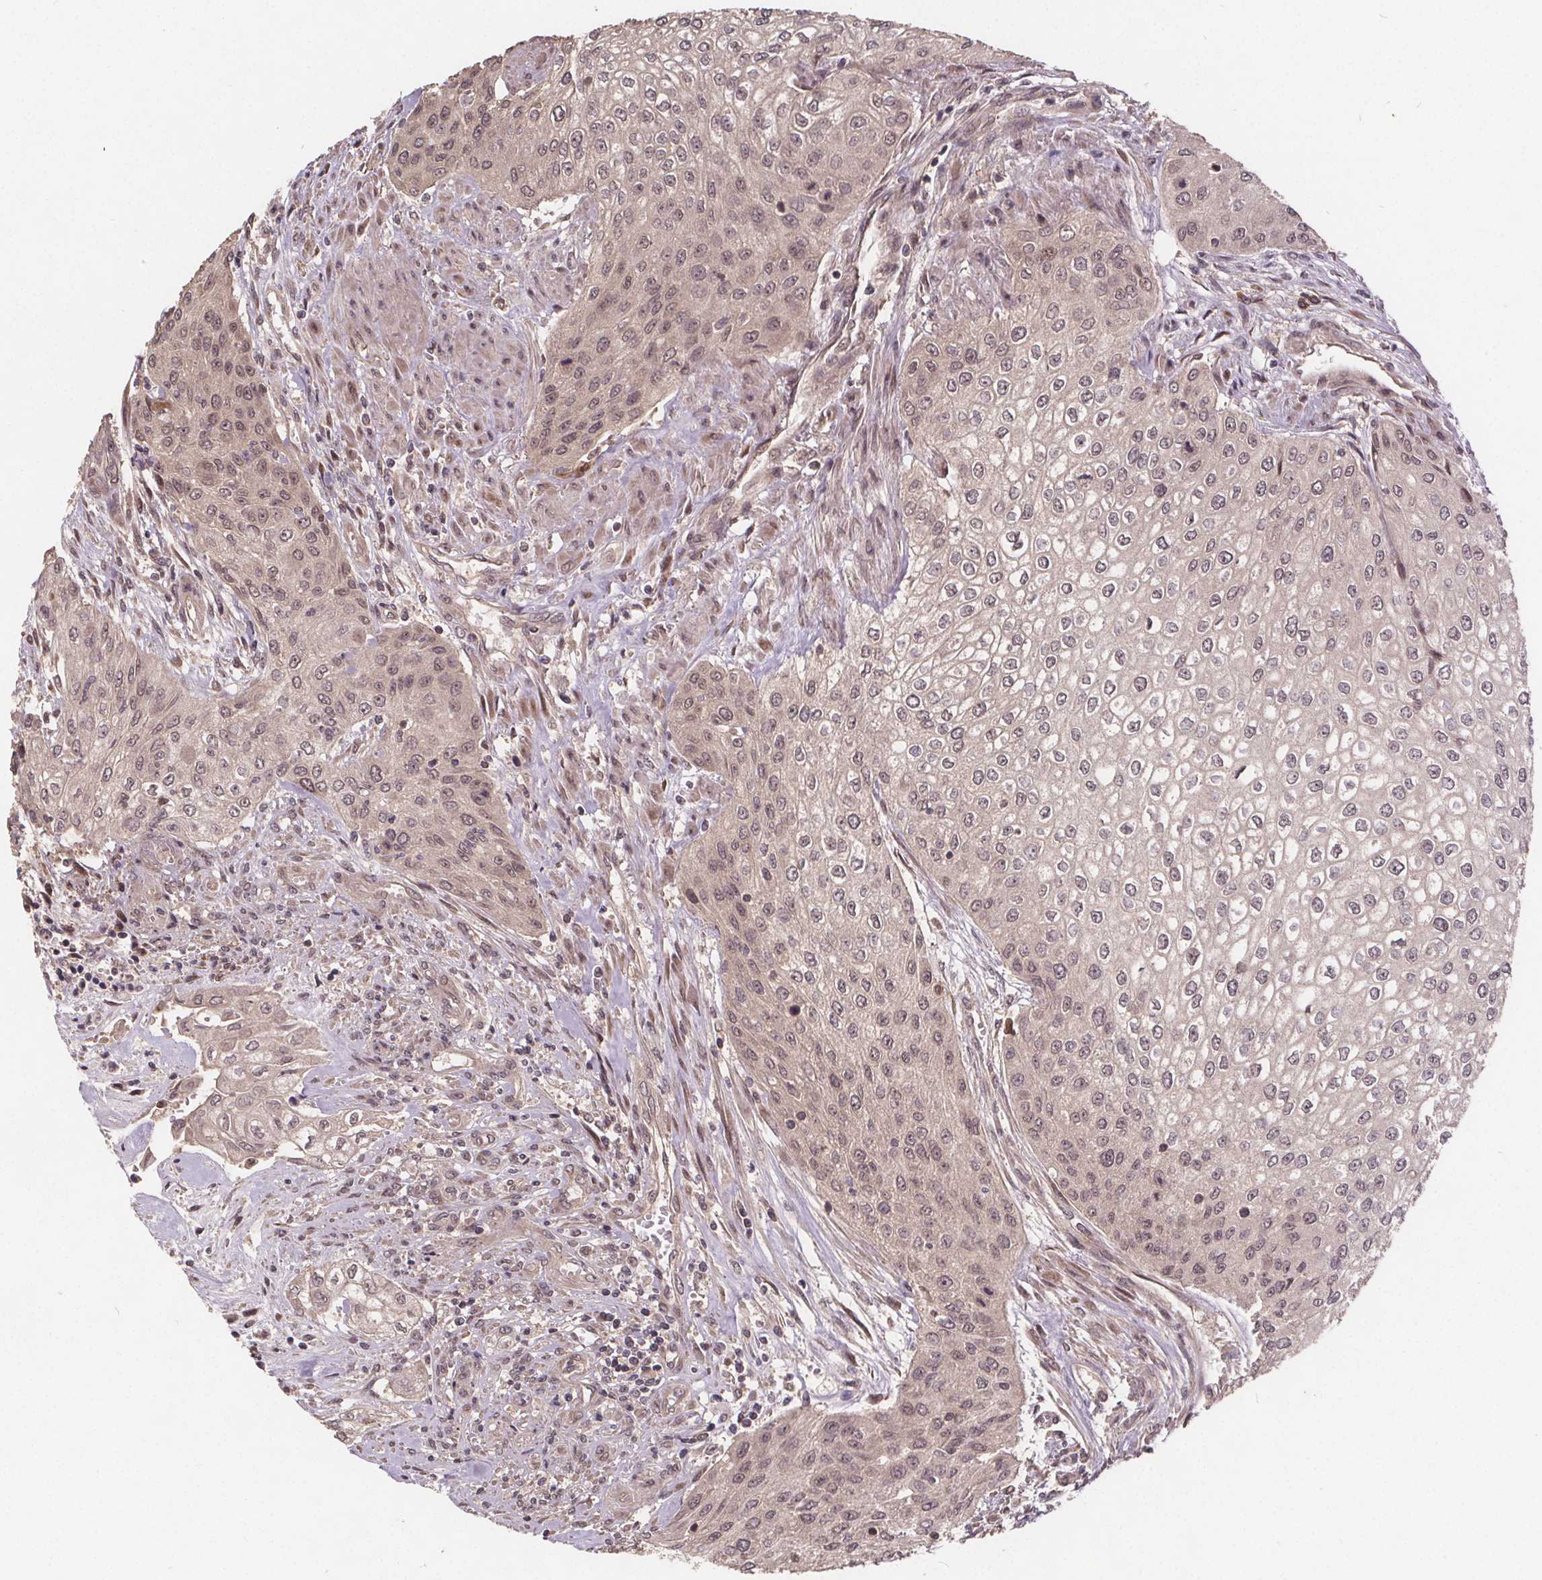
{"staining": {"intensity": "weak", "quantity": "<25%", "location": "cytoplasmic/membranous,nuclear"}, "tissue": "urothelial cancer", "cell_type": "Tumor cells", "image_type": "cancer", "snomed": [{"axis": "morphology", "description": "Urothelial carcinoma, High grade"}, {"axis": "topography", "description": "Urinary bladder"}], "caption": "The photomicrograph reveals no staining of tumor cells in high-grade urothelial carcinoma.", "gene": "USP9X", "patient": {"sex": "male", "age": 62}}